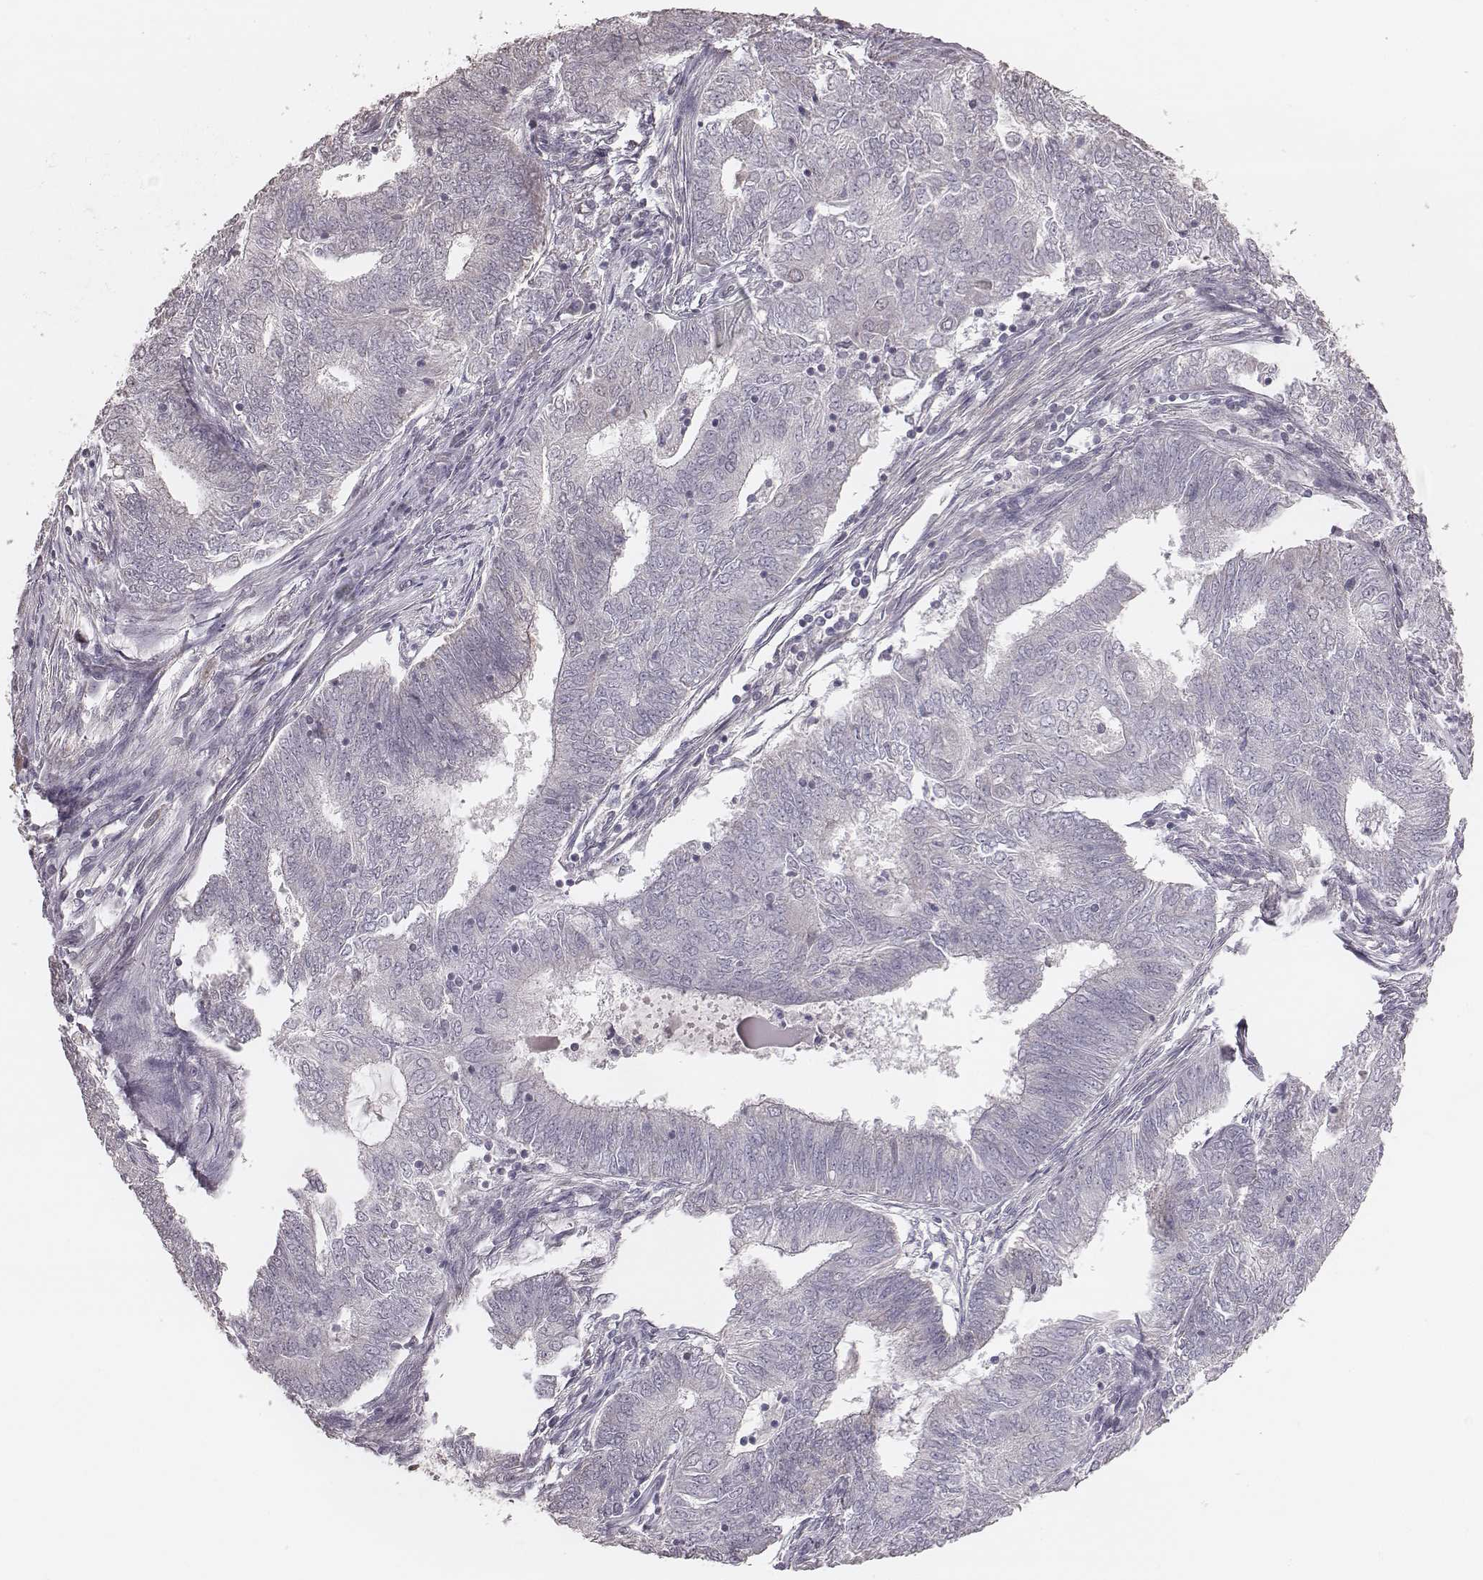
{"staining": {"intensity": "negative", "quantity": "none", "location": "none"}, "tissue": "endometrial cancer", "cell_type": "Tumor cells", "image_type": "cancer", "snomed": [{"axis": "morphology", "description": "Adenocarcinoma, NOS"}, {"axis": "topography", "description": "Endometrium"}], "caption": "High magnification brightfield microscopy of endometrial cancer stained with DAB (brown) and counterstained with hematoxylin (blue): tumor cells show no significant positivity.", "gene": "SLC7A4", "patient": {"sex": "female", "age": 62}}